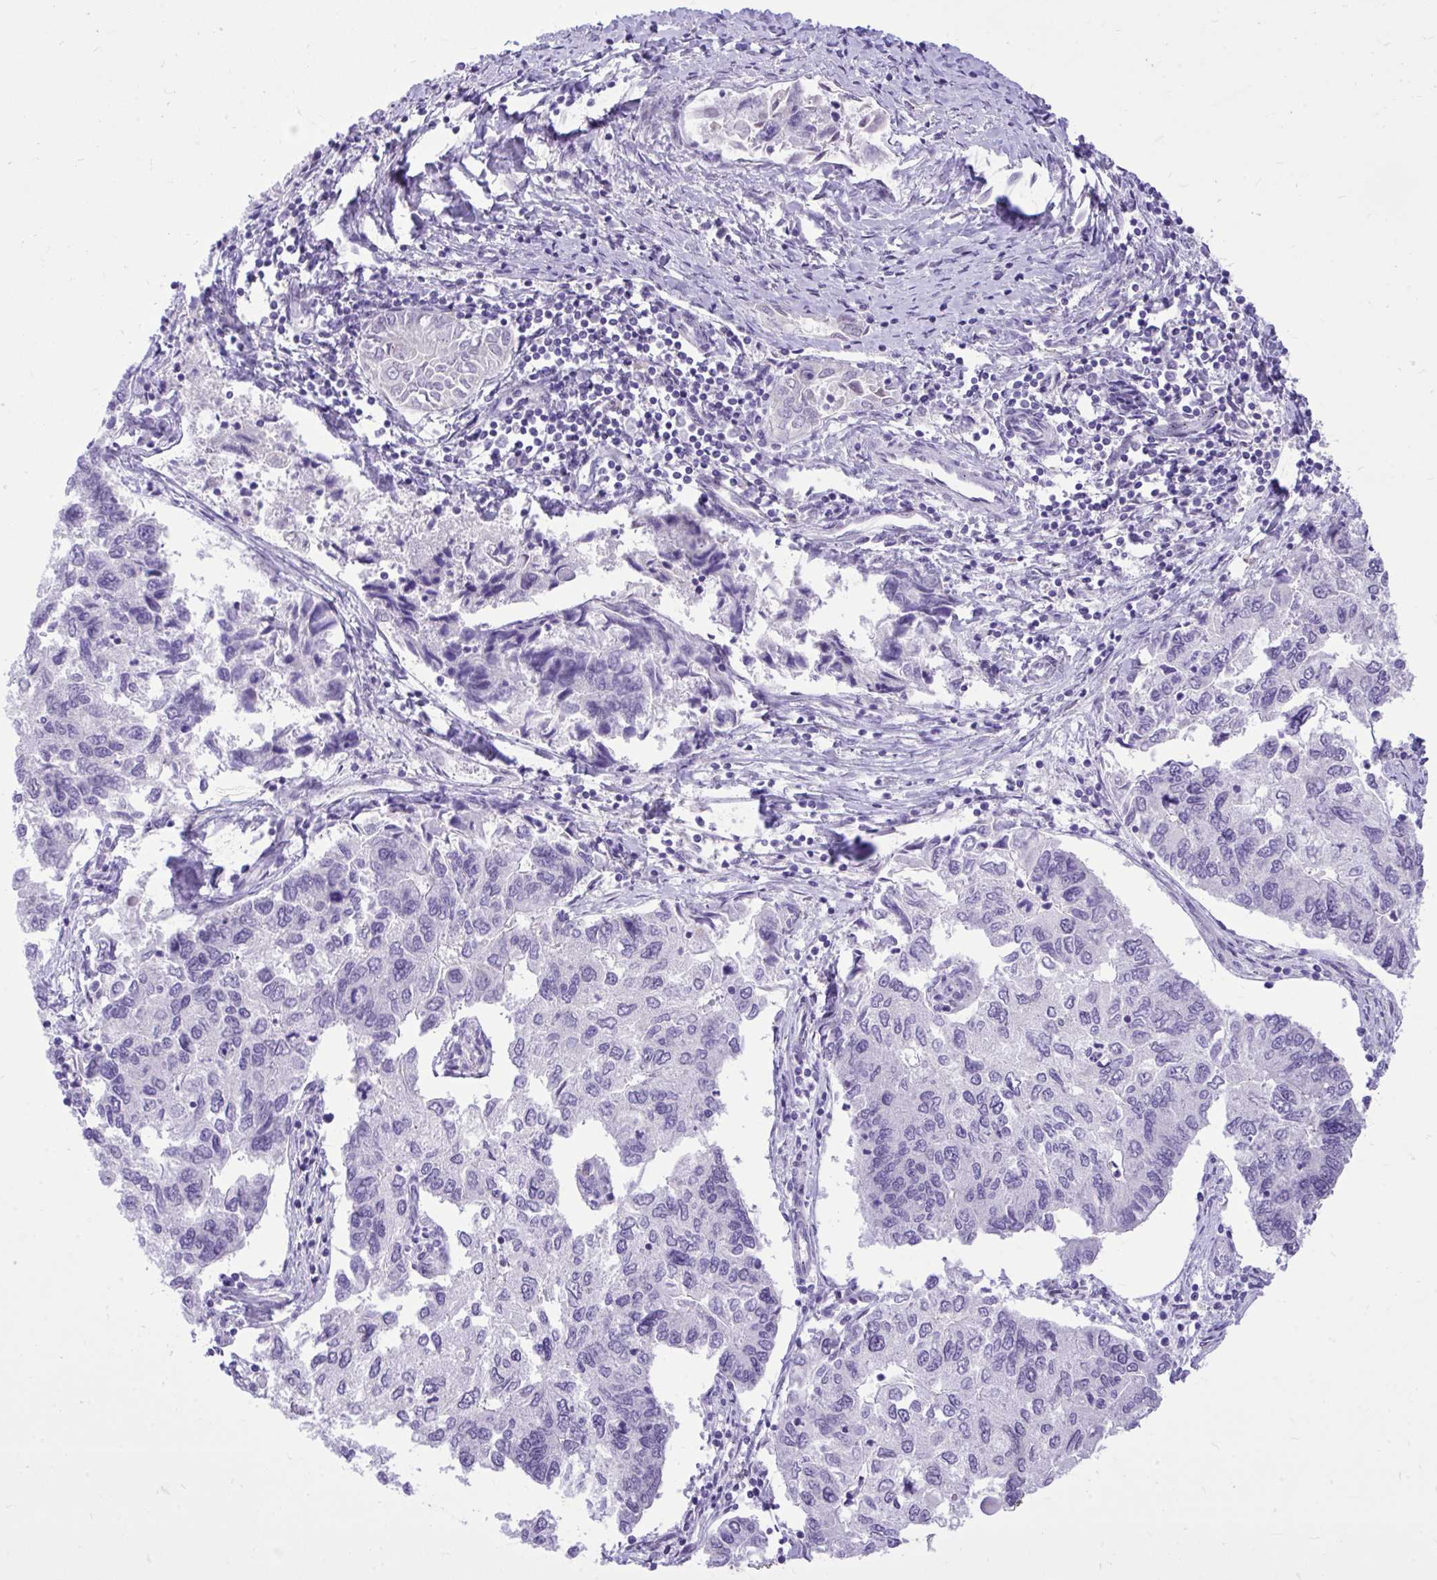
{"staining": {"intensity": "negative", "quantity": "none", "location": "none"}, "tissue": "endometrial cancer", "cell_type": "Tumor cells", "image_type": "cancer", "snomed": [{"axis": "morphology", "description": "Carcinoma, NOS"}, {"axis": "topography", "description": "Uterus"}], "caption": "A photomicrograph of endometrial carcinoma stained for a protein exhibits no brown staining in tumor cells.", "gene": "CEACAM18", "patient": {"sex": "female", "age": 76}}